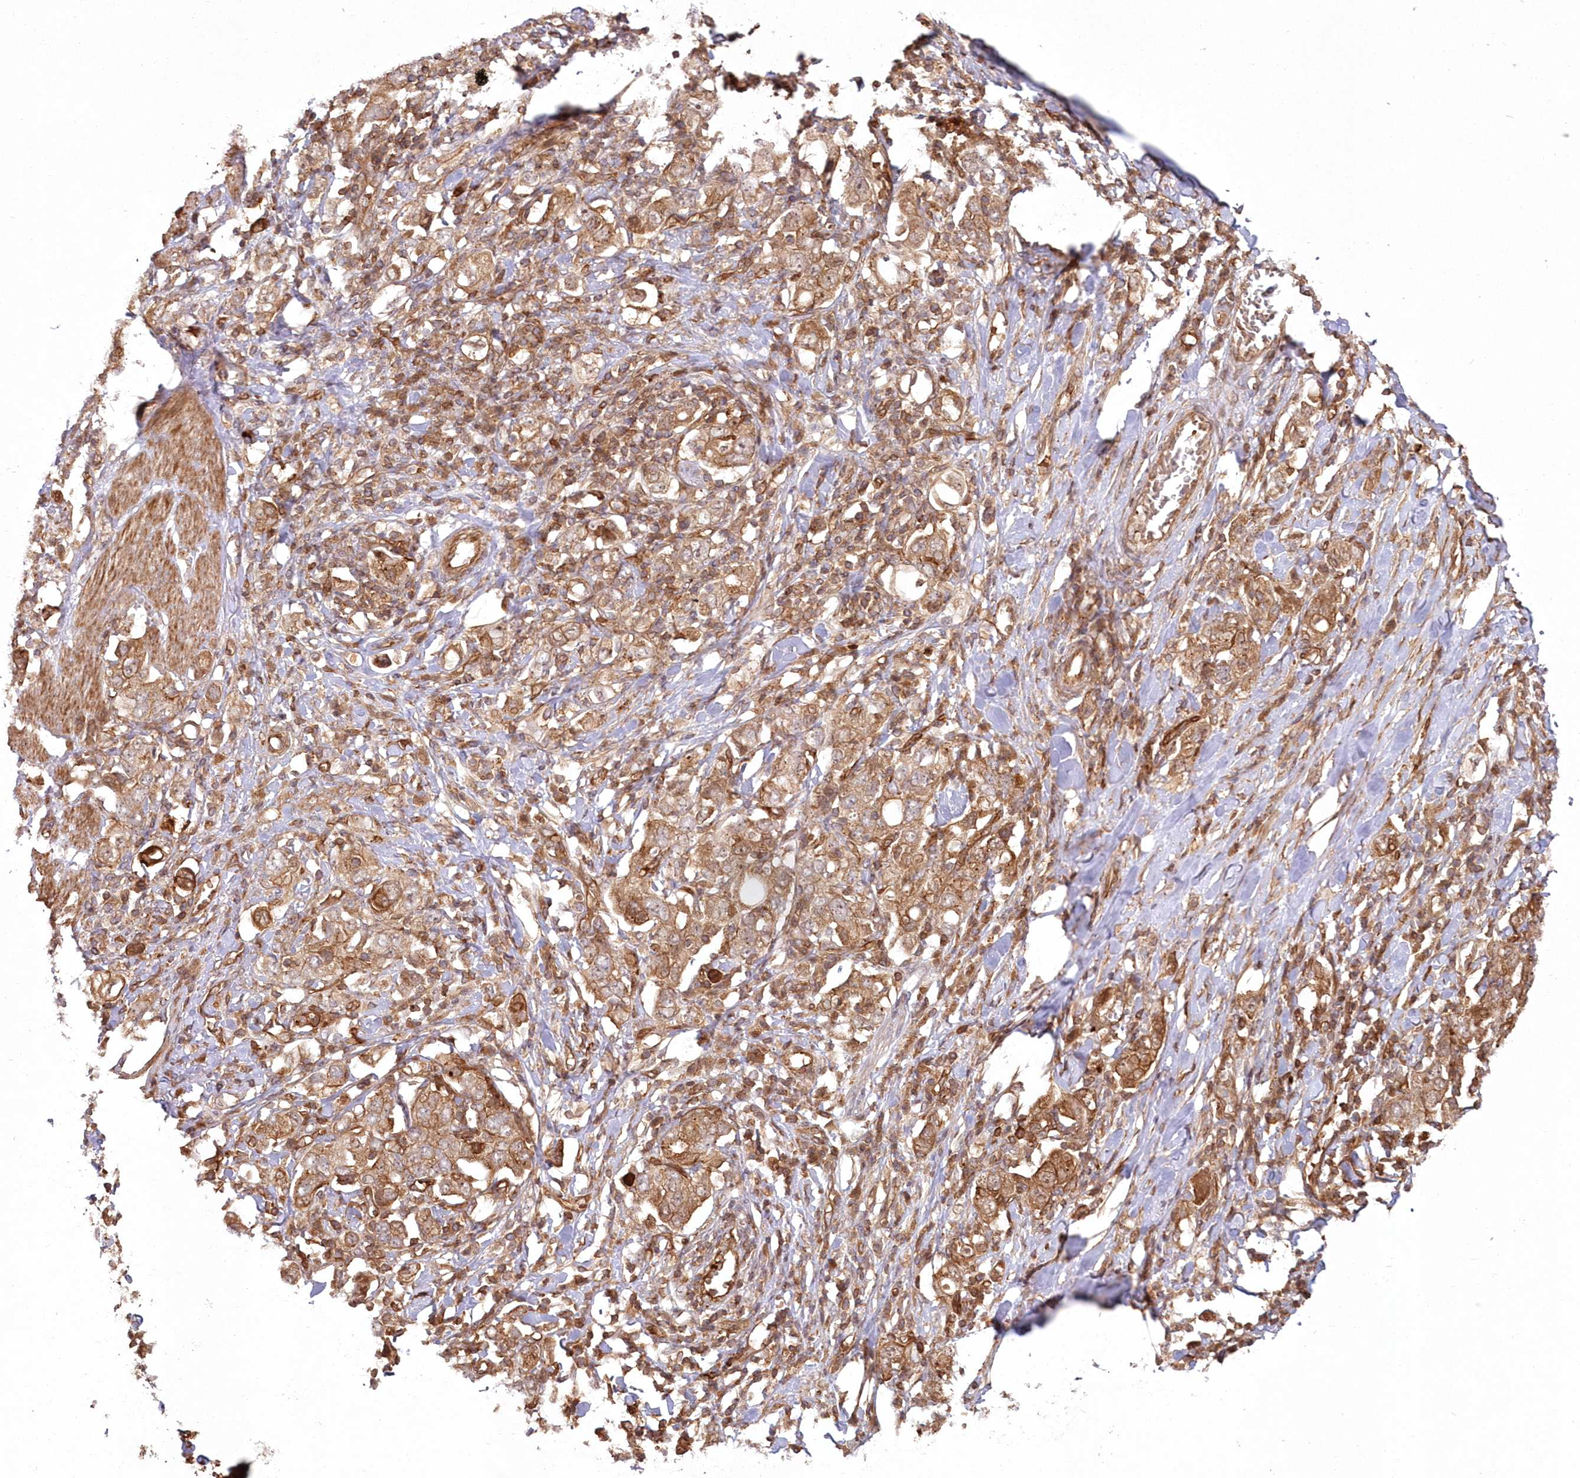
{"staining": {"intensity": "moderate", "quantity": ">75%", "location": "cytoplasmic/membranous"}, "tissue": "stomach cancer", "cell_type": "Tumor cells", "image_type": "cancer", "snomed": [{"axis": "morphology", "description": "Adenocarcinoma, NOS"}, {"axis": "topography", "description": "Stomach, upper"}], "caption": "There is medium levels of moderate cytoplasmic/membranous expression in tumor cells of stomach cancer, as demonstrated by immunohistochemical staining (brown color).", "gene": "RGCC", "patient": {"sex": "male", "age": 62}}